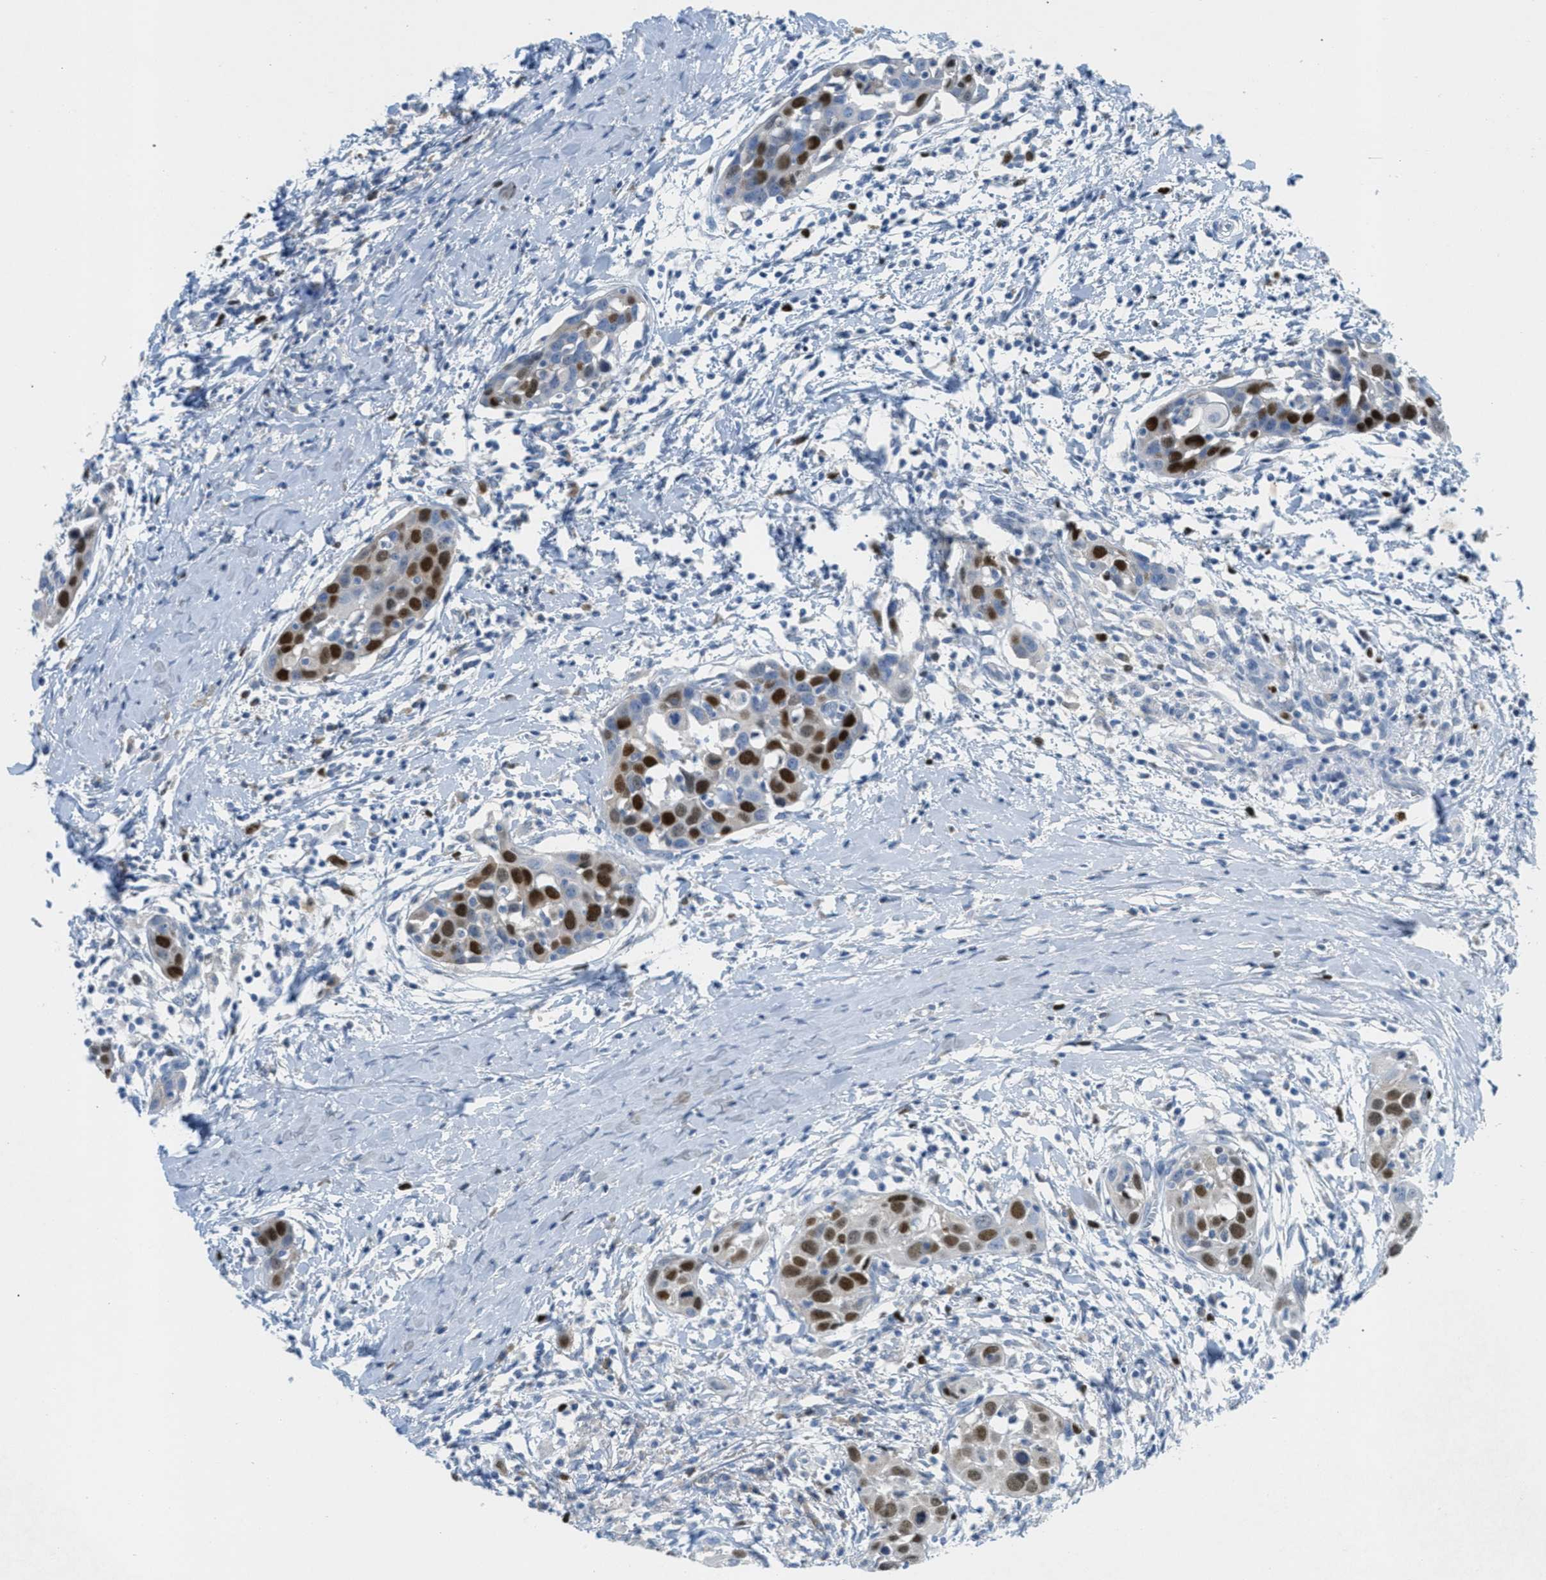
{"staining": {"intensity": "strong", "quantity": ">75%", "location": "nuclear"}, "tissue": "head and neck cancer", "cell_type": "Tumor cells", "image_type": "cancer", "snomed": [{"axis": "morphology", "description": "Squamous cell carcinoma, NOS"}, {"axis": "topography", "description": "Oral tissue"}, {"axis": "topography", "description": "Head-Neck"}], "caption": "Strong nuclear protein positivity is identified in about >75% of tumor cells in squamous cell carcinoma (head and neck). (DAB (3,3'-diaminobenzidine) IHC, brown staining for protein, blue staining for nuclei).", "gene": "ORC6", "patient": {"sex": "female", "age": 50}}